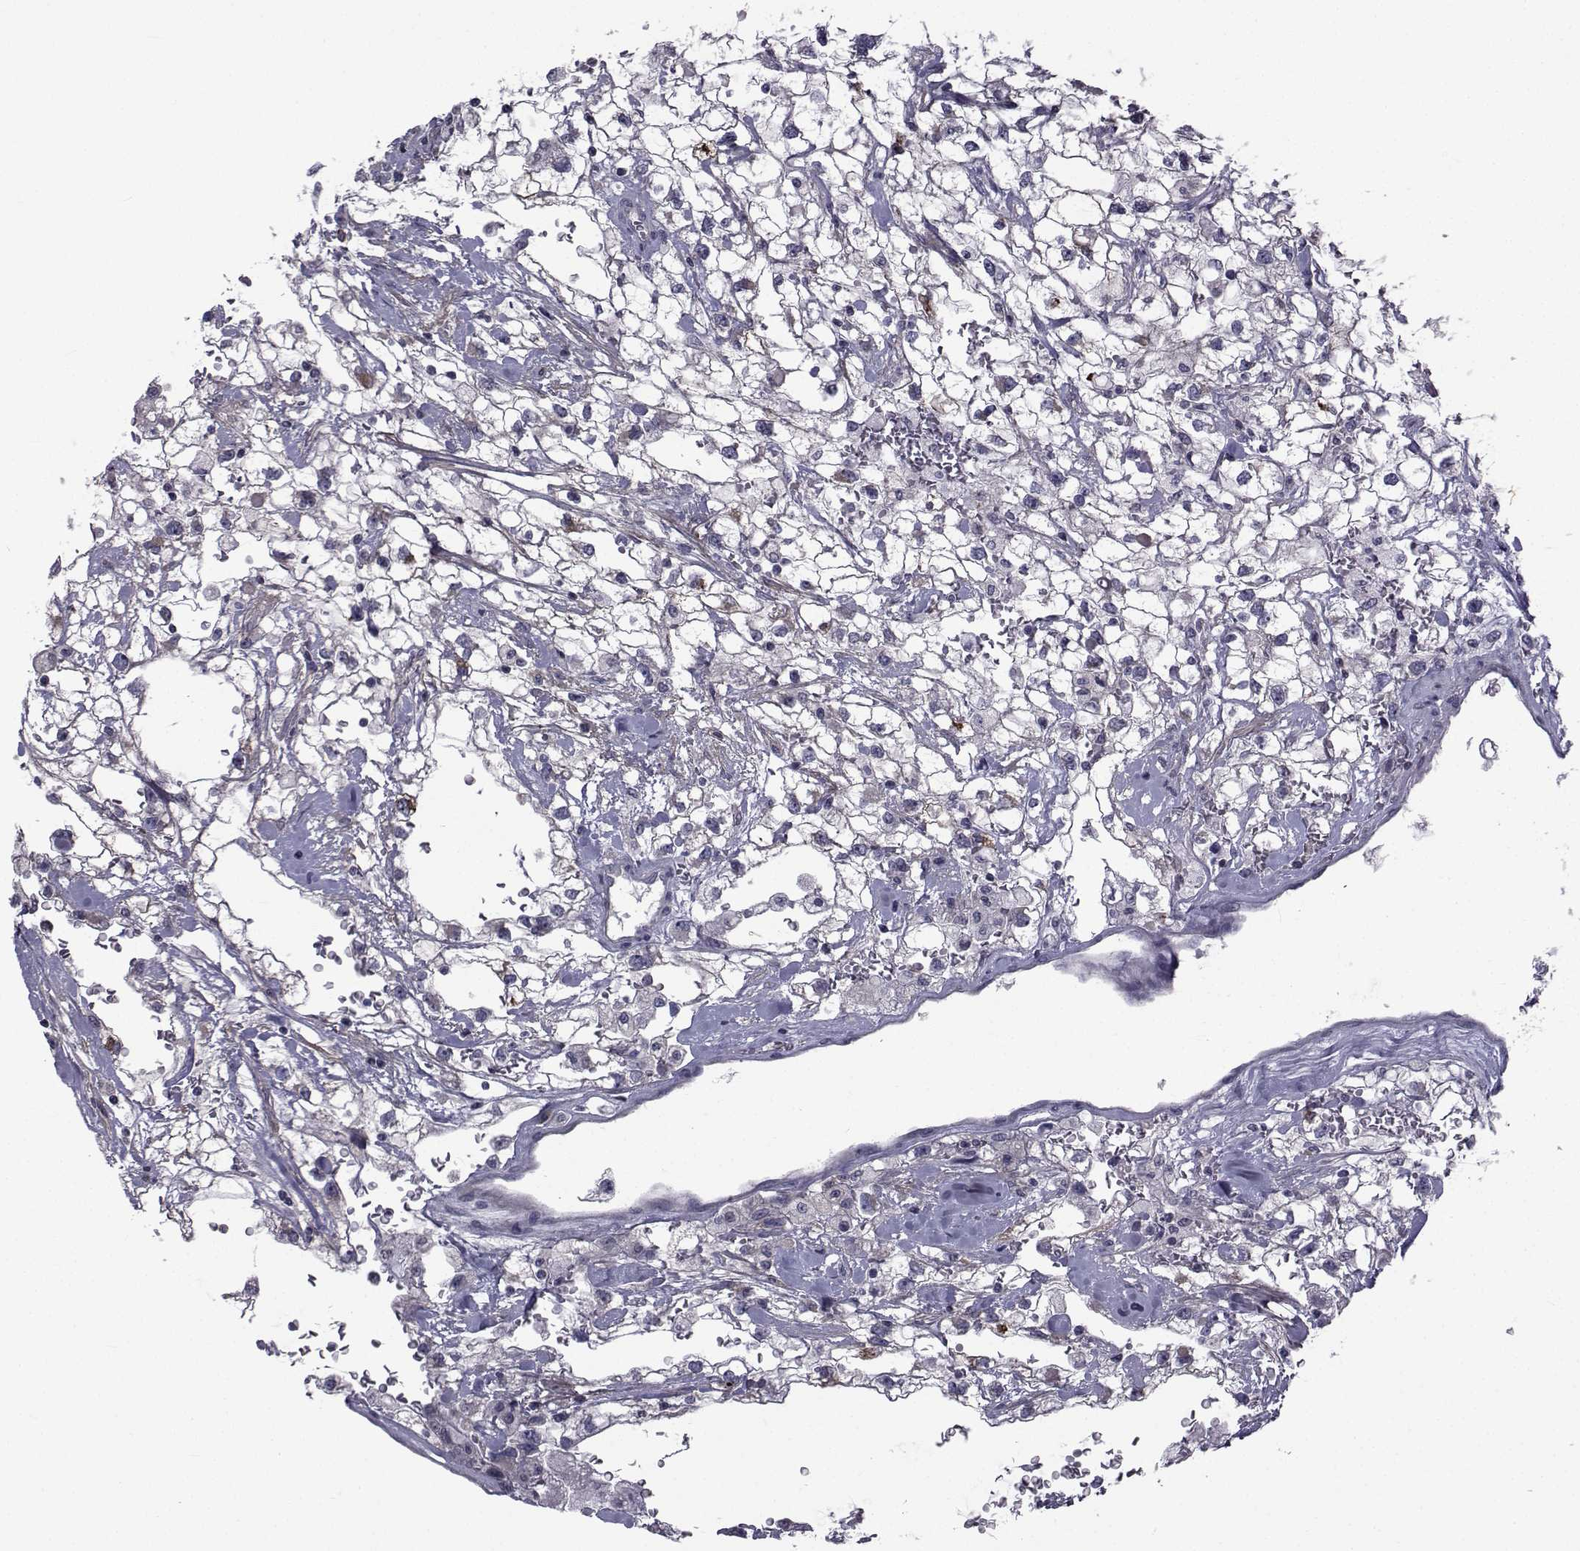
{"staining": {"intensity": "negative", "quantity": "none", "location": "none"}, "tissue": "renal cancer", "cell_type": "Tumor cells", "image_type": "cancer", "snomed": [{"axis": "morphology", "description": "Adenocarcinoma, NOS"}, {"axis": "topography", "description": "Kidney"}], "caption": "This histopathology image is of renal cancer stained with immunohistochemistry (IHC) to label a protein in brown with the nuclei are counter-stained blue. There is no expression in tumor cells.", "gene": "SLC30A10", "patient": {"sex": "male", "age": 59}}